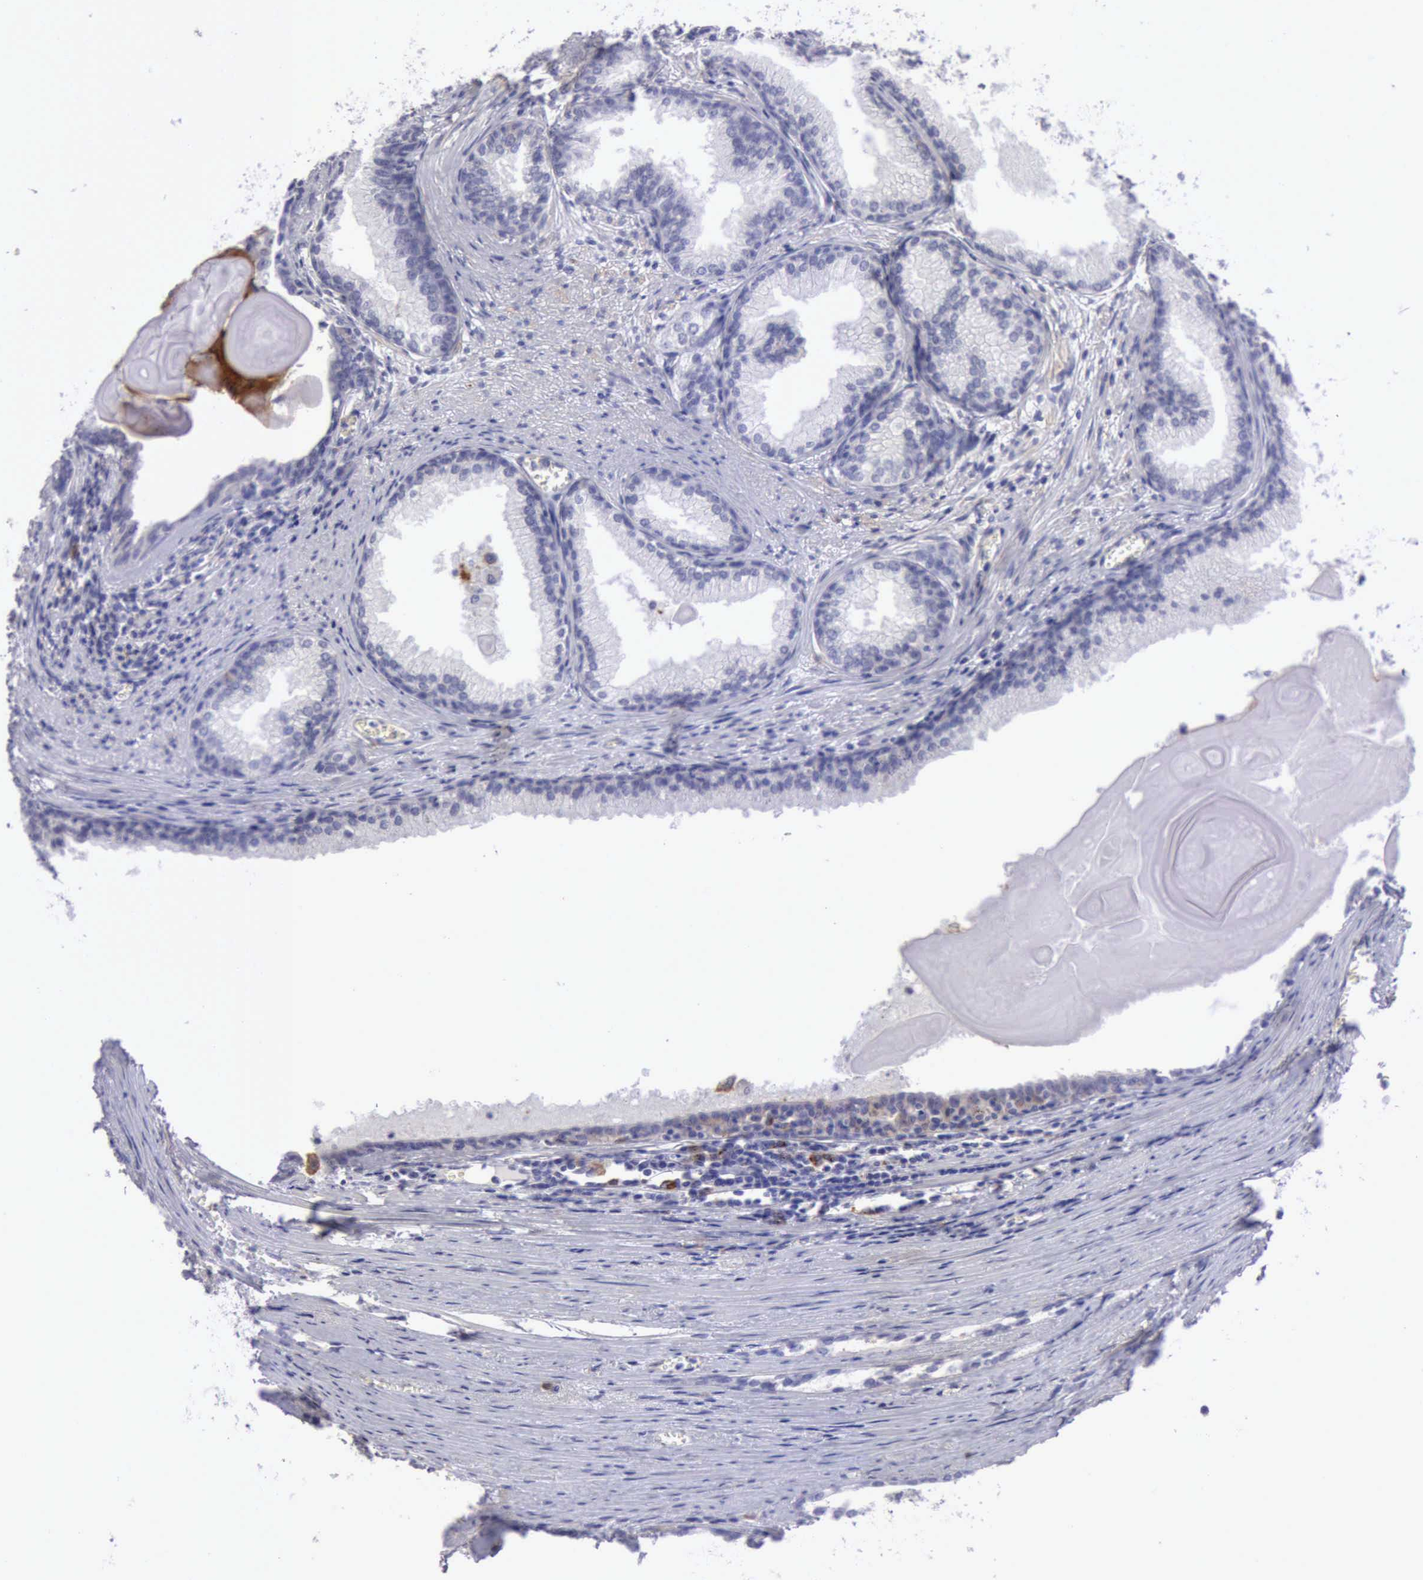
{"staining": {"intensity": "negative", "quantity": "none", "location": "none"}, "tissue": "prostate cancer", "cell_type": "Tumor cells", "image_type": "cancer", "snomed": [{"axis": "morphology", "description": "Adenocarcinoma, Medium grade"}, {"axis": "topography", "description": "Prostate"}], "caption": "Immunohistochemistry (IHC) photomicrograph of neoplastic tissue: prostate cancer (adenocarcinoma (medium-grade)) stained with DAB (3,3'-diaminobenzidine) reveals no significant protein staining in tumor cells. Brightfield microscopy of immunohistochemistry stained with DAB (brown) and hematoxylin (blue), captured at high magnification.", "gene": "TFRC", "patient": {"sex": "male", "age": 79}}